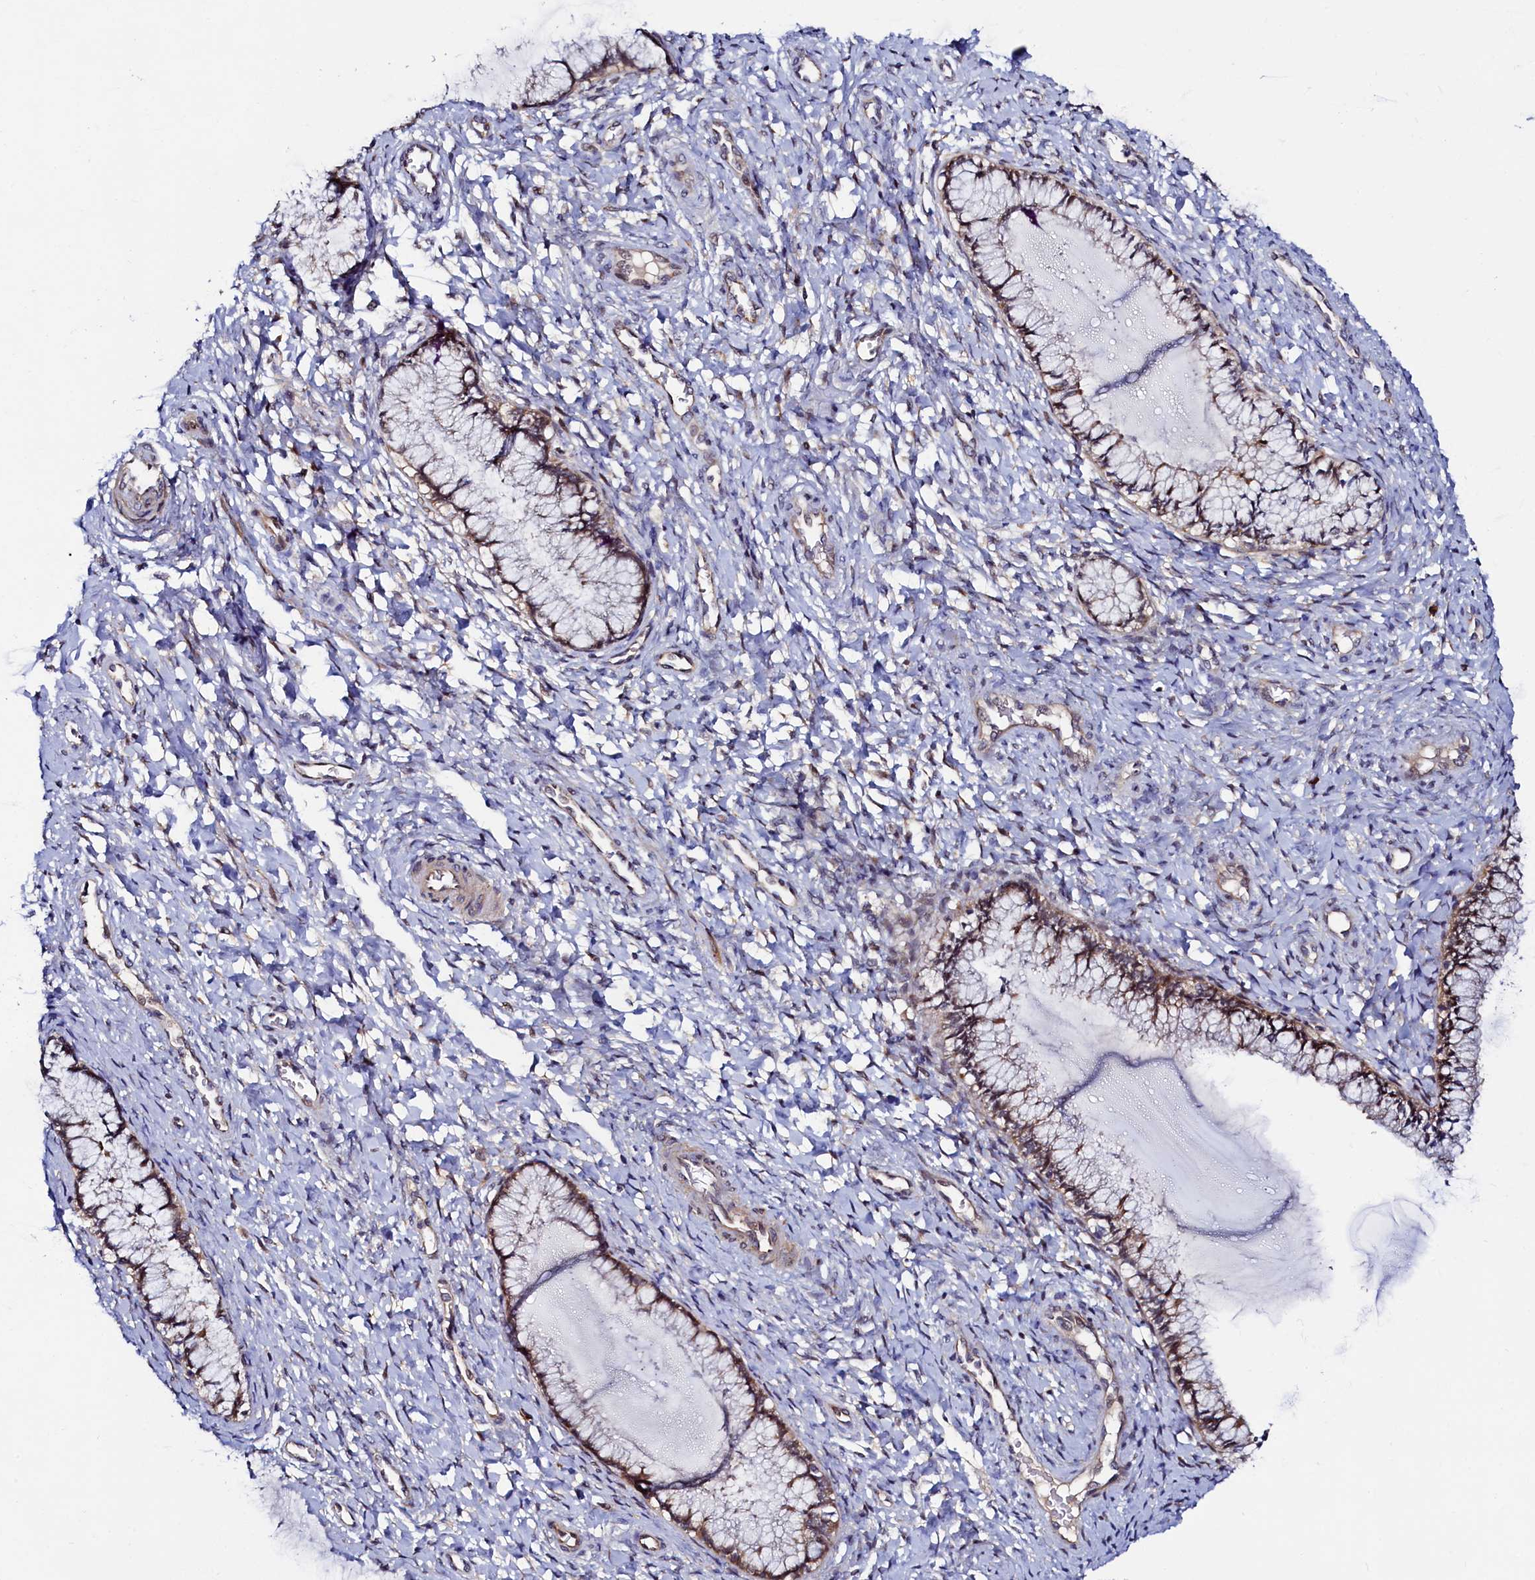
{"staining": {"intensity": "moderate", "quantity": "25%-75%", "location": "cytoplasmic/membranous,nuclear"}, "tissue": "cervix", "cell_type": "Glandular cells", "image_type": "normal", "snomed": [{"axis": "morphology", "description": "Normal tissue, NOS"}, {"axis": "morphology", "description": "Adenocarcinoma, NOS"}, {"axis": "topography", "description": "Cervix"}], "caption": "Immunohistochemistry (IHC) (DAB (3,3'-diaminobenzidine)) staining of benign human cervix exhibits moderate cytoplasmic/membranous,nuclear protein staining in approximately 25%-75% of glandular cells. The staining was performed using DAB to visualize the protein expression in brown, while the nuclei were stained in blue with hematoxylin (Magnification: 20x).", "gene": "SLC16A14", "patient": {"sex": "female", "age": 29}}